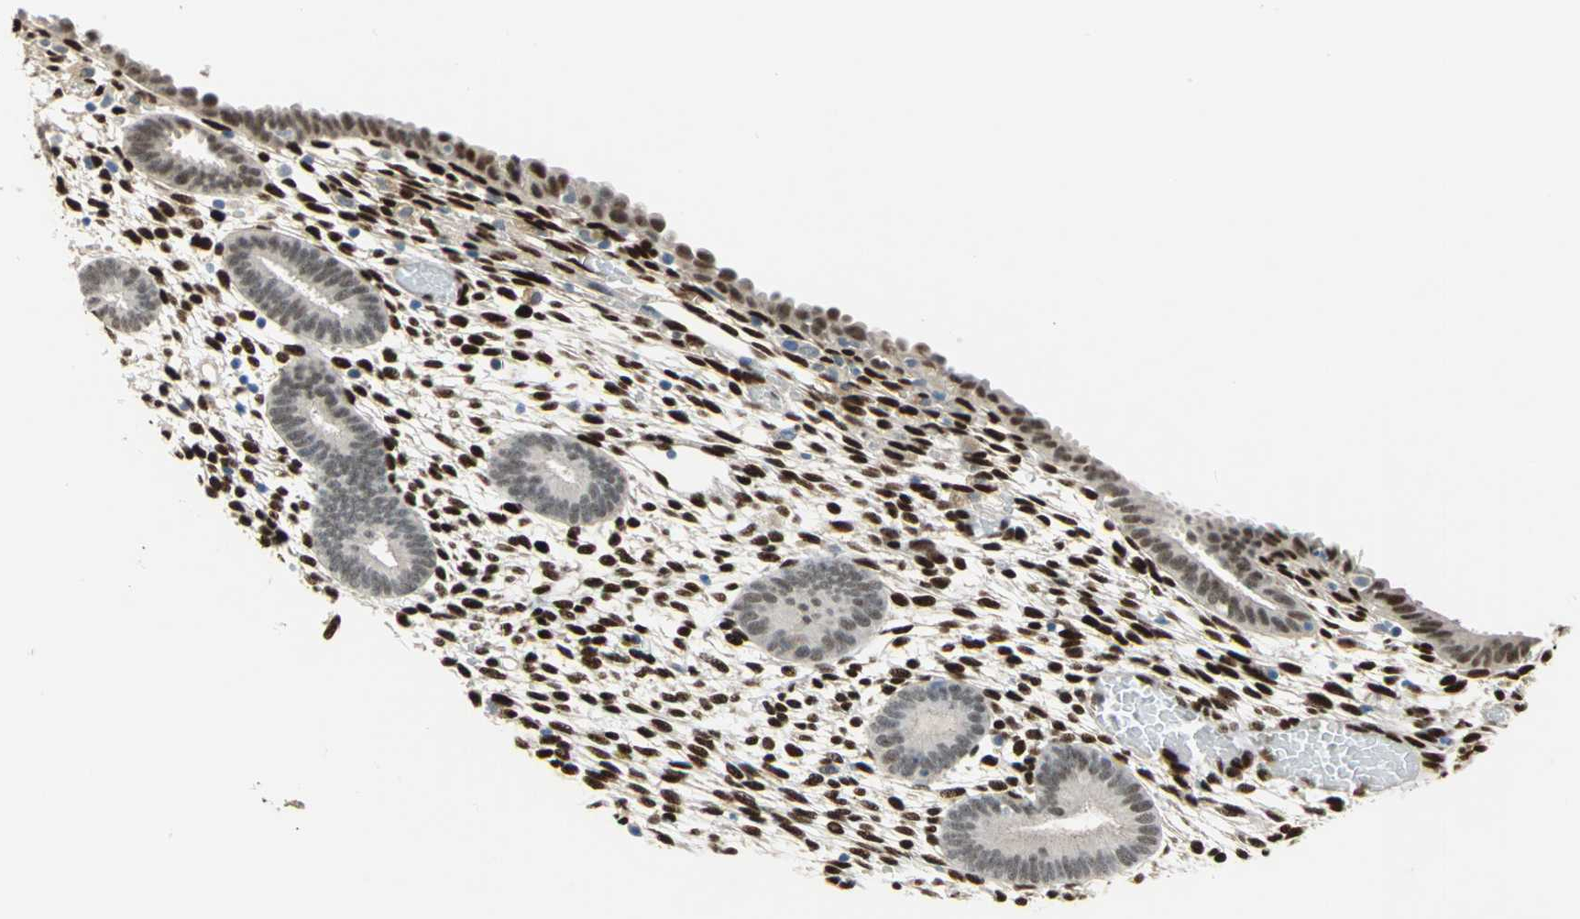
{"staining": {"intensity": "strong", "quantity": ">75%", "location": "nuclear"}, "tissue": "endometrium", "cell_type": "Cells in endometrial stroma", "image_type": "normal", "snomed": [{"axis": "morphology", "description": "Normal tissue, NOS"}, {"axis": "topography", "description": "Endometrium"}], "caption": "Immunohistochemistry (IHC) photomicrograph of benign endometrium: human endometrium stained using immunohistochemistry demonstrates high levels of strong protein expression localized specifically in the nuclear of cells in endometrial stroma, appearing as a nuclear brown color.", "gene": "RBFOX2", "patient": {"sex": "female", "age": 57}}